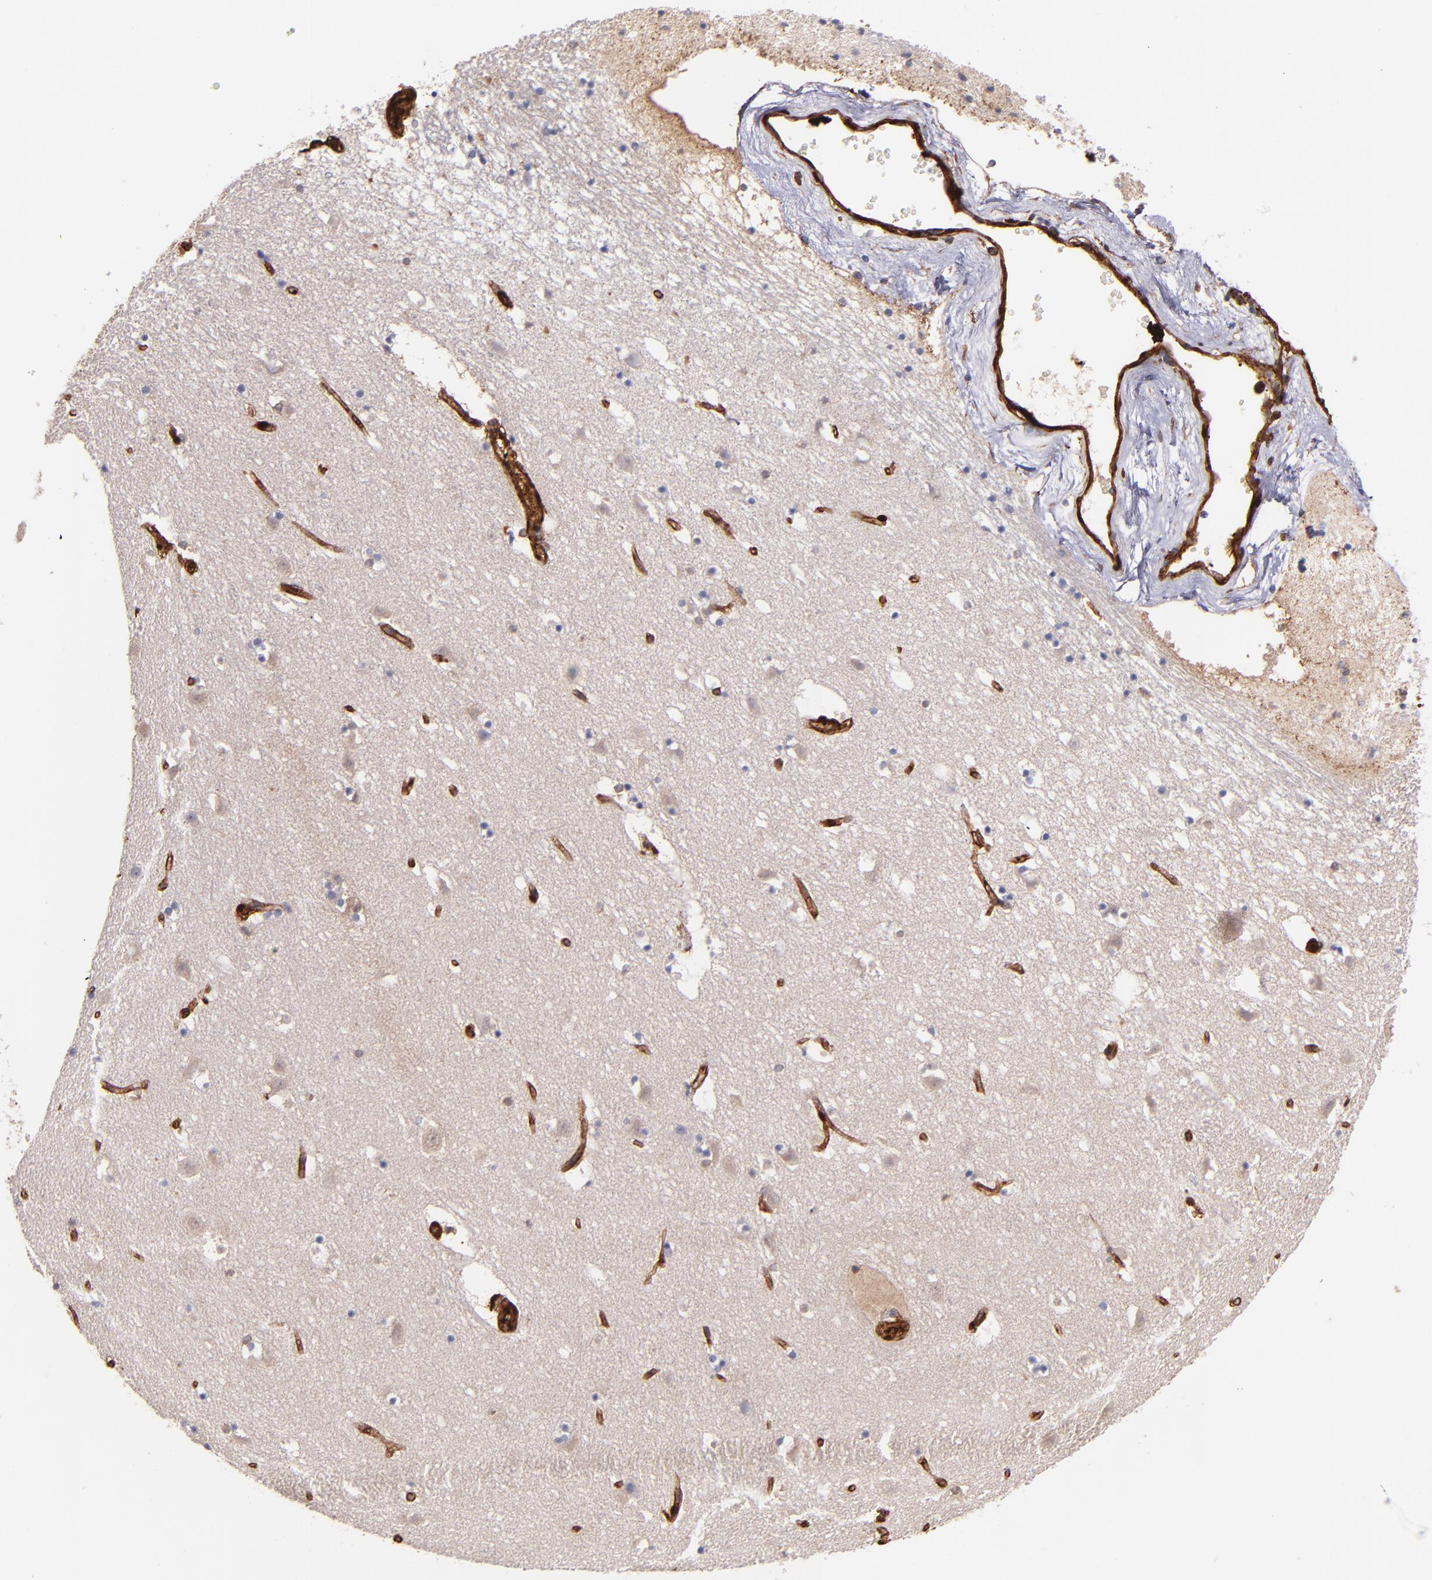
{"staining": {"intensity": "negative", "quantity": "none", "location": "none"}, "tissue": "caudate", "cell_type": "Glial cells", "image_type": "normal", "snomed": [{"axis": "morphology", "description": "Normal tissue, NOS"}, {"axis": "topography", "description": "Lateral ventricle wall"}], "caption": "High power microscopy micrograph of an IHC micrograph of unremarkable caudate, revealing no significant expression in glial cells.", "gene": "VCL", "patient": {"sex": "male", "age": 45}}